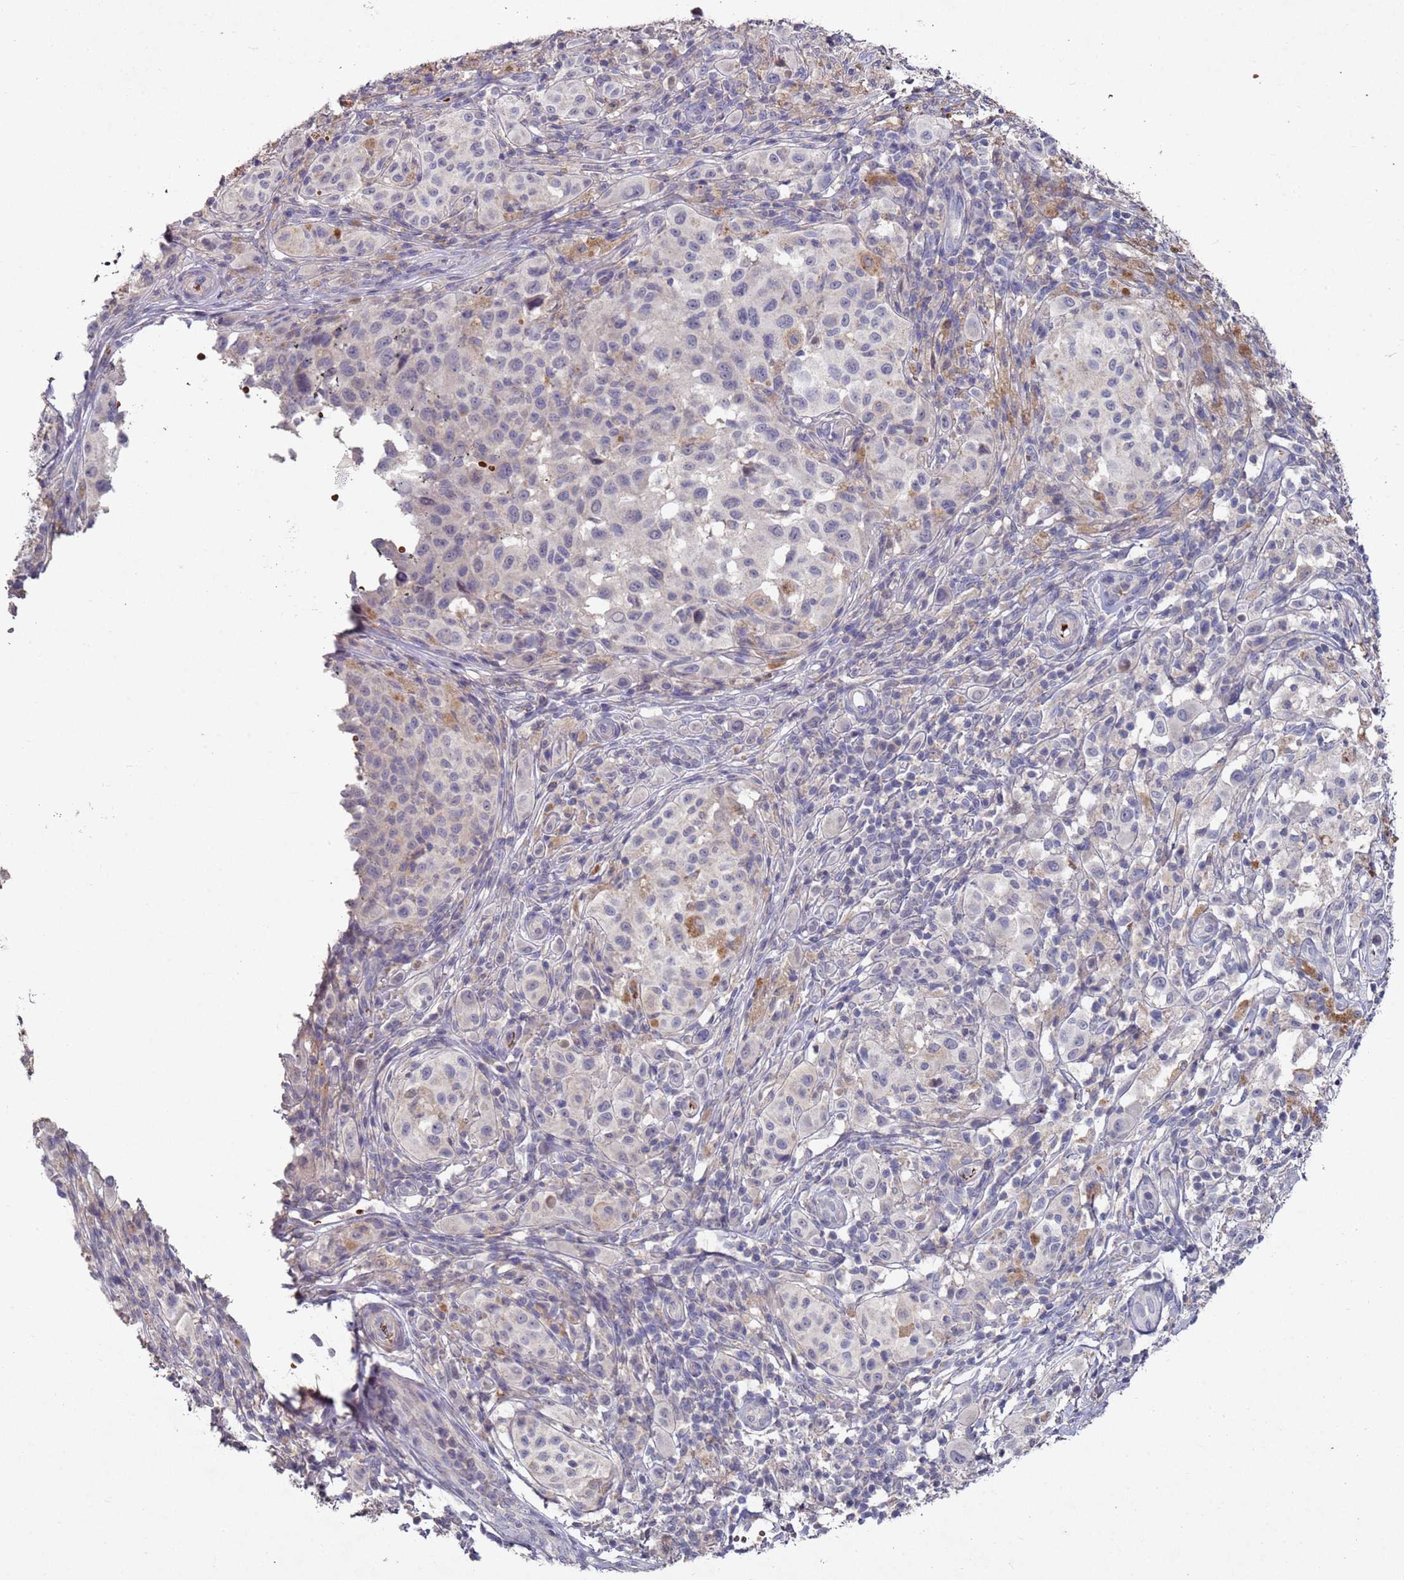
{"staining": {"intensity": "negative", "quantity": "none", "location": "none"}, "tissue": "melanoma", "cell_type": "Tumor cells", "image_type": "cancer", "snomed": [{"axis": "morphology", "description": "Malignant melanoma, NOS"}, {"axis": "topography", "description": "Skin"}], "caption": "The IHC photomicrograph has no significant expression in tumor cells of melanoma tissue.", "gene": "LACC1", "patient": {"sex": "male", "age": 68}}